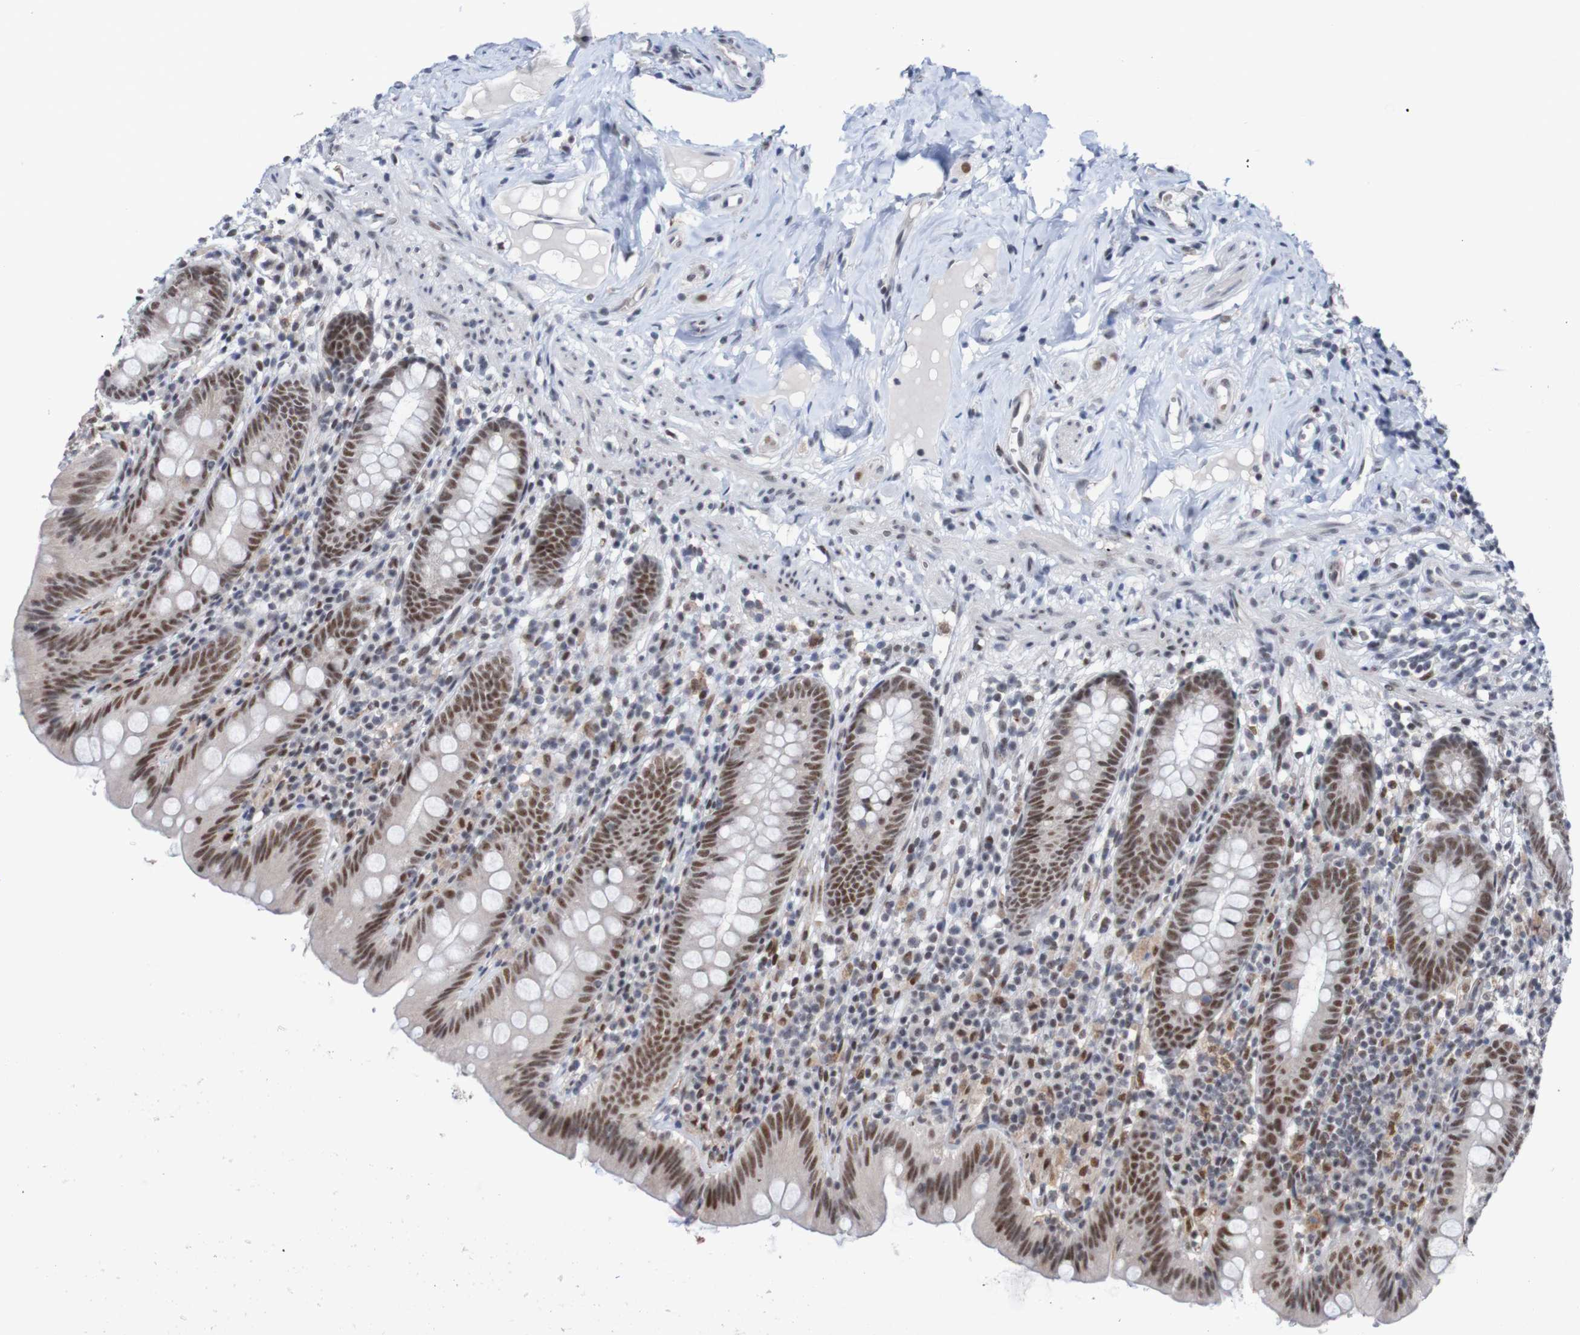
{"staining": {"intensity": "moderate", "quantity": ">75%", "location": "nuclear"}, "tissue": "appendix", "cell_type": "Glandular cells", "image_type": "normal", "snomed": [{"axis": "morphology", "description": "Normal tissue, NOS"}, {"axis": "topography", "description": "Appendix"}], "caption": "Protein staining reveals moderate nuclear expression in about >75% of glandular cells in normal appendix. (IHC, brightfield microscopy, high magnification).", "gene": "CDC5L", "patient": {"sex": "male", "age": 52}}